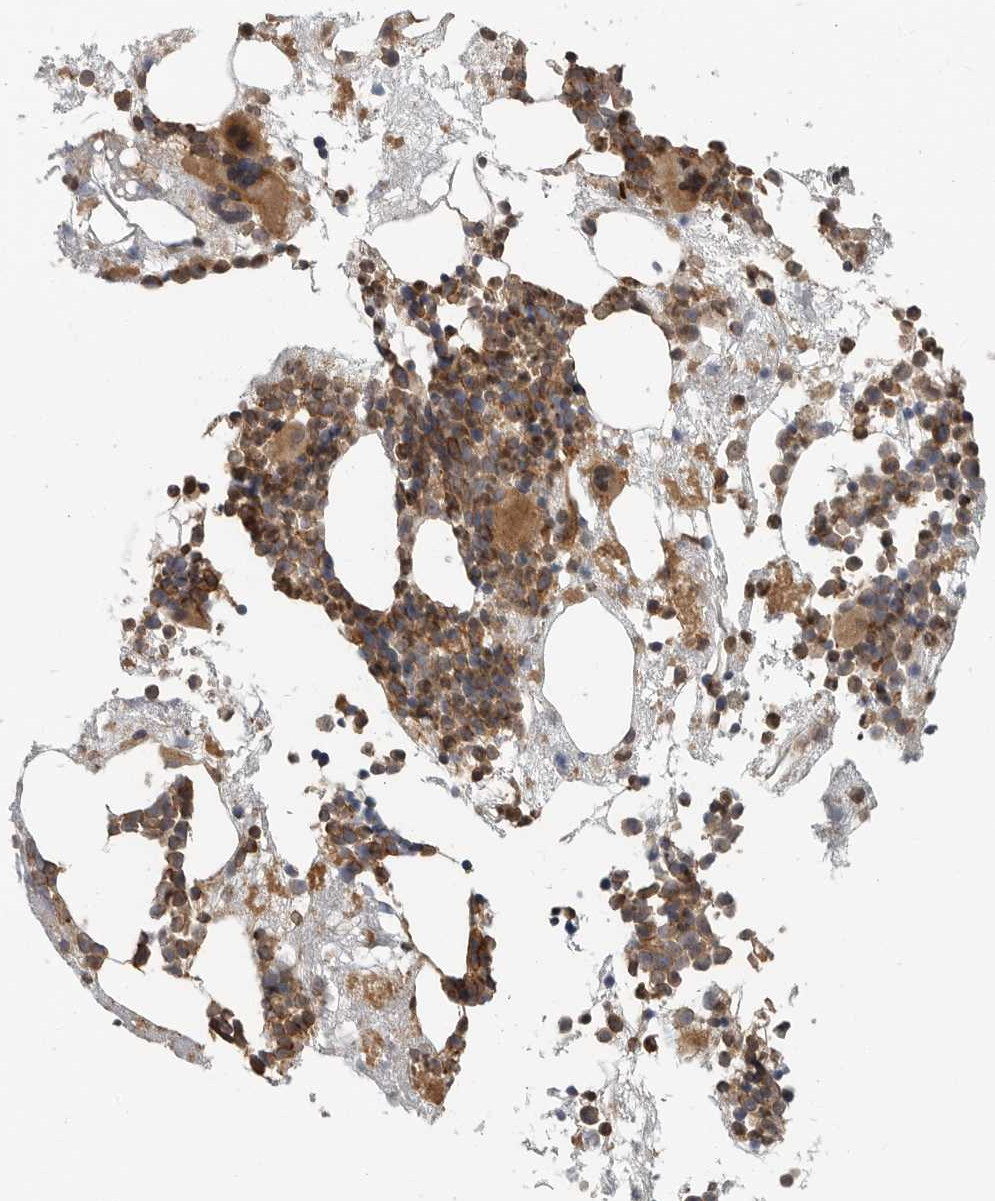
{"staining": {"intensity": "moderate", "quantity": "25%-75%", "location": "cytoplasmic/membranous,nuclear"}, "tissue": "bone marrow", "cell_type": "Hematopoietic cells", "image_type": "normal", "snomed": [{"axis": "morphology", "description": "Normal tissue, NOS"}, {"axis": "morphology", "description": "Inflammation, NOS"}, {"axis": "topography", "description": "Bone marrow"}], "caption": "Brown immunohistochemical staining in normal bone marrow exhibits moderate cytoplasmic/membranous,nuclear expression in approximately 25%-75% of hematopoietic cells. The staining was performed using DAB, with brown indicating positive protein expression. Nuclei are stained blue with hematoxylin.", "gene": "STRAP", "patient": {"sex": "female", "age": 81}}